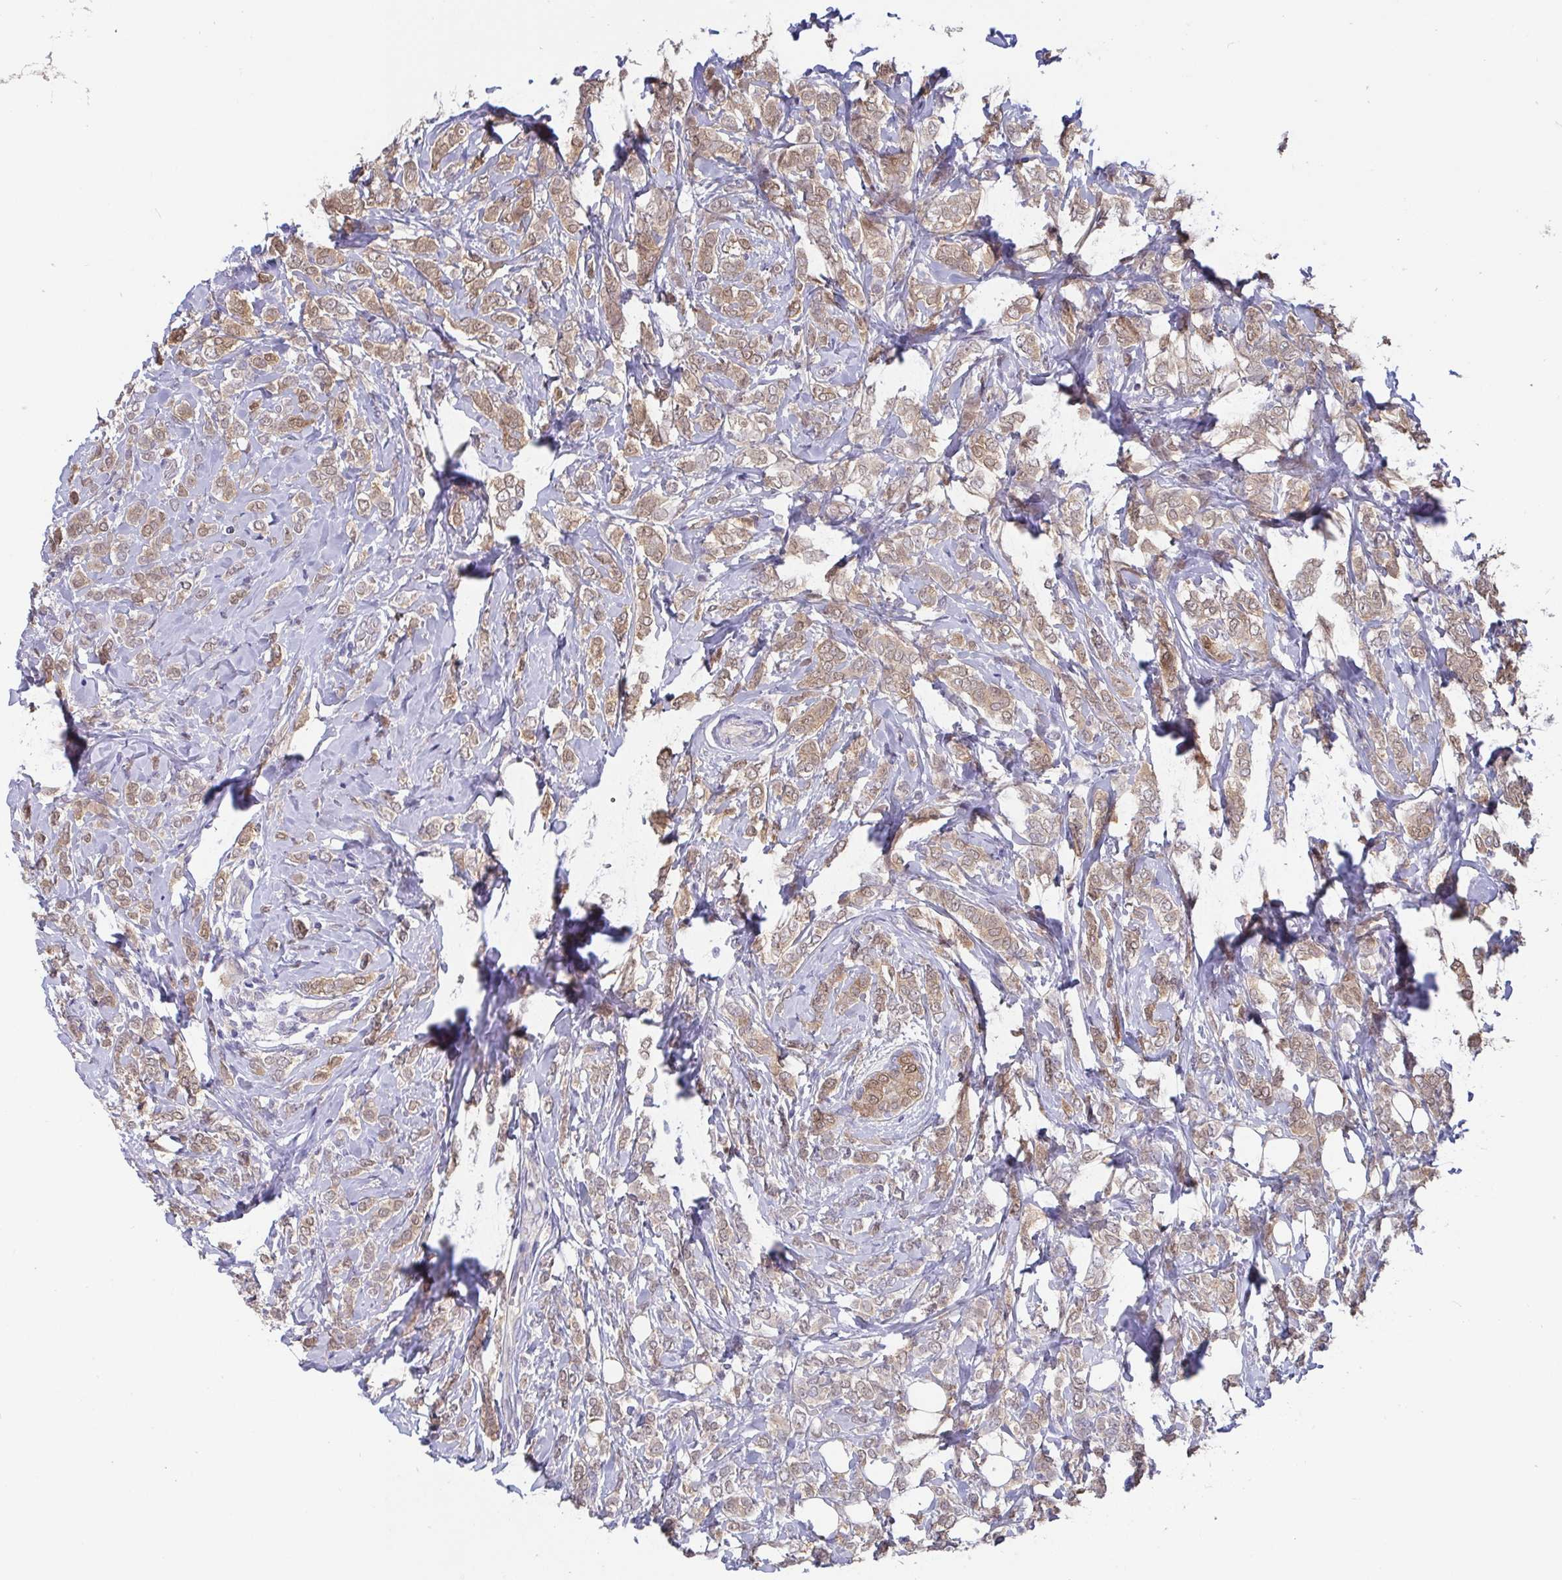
{"staining": {"intensity": "weak", "quantity": ">75%", "location": "cytoplasmic/membranous"}, "tissue": "breast cancer", "cell_type": "Tumor cells", "image_type": "cancer", "snomed": [{"axis": "morphology", "description": "Lobular carcinoma"}, {"axis": "topography", "description": "Breast"}], "caption": "Weak cytoplasmic/membranous protein positivity is seen in about >75% of tumor cells in breast lobular carcinoma.", "gene": "IDH1", "patient": {"sex": "female", "age": 49}}